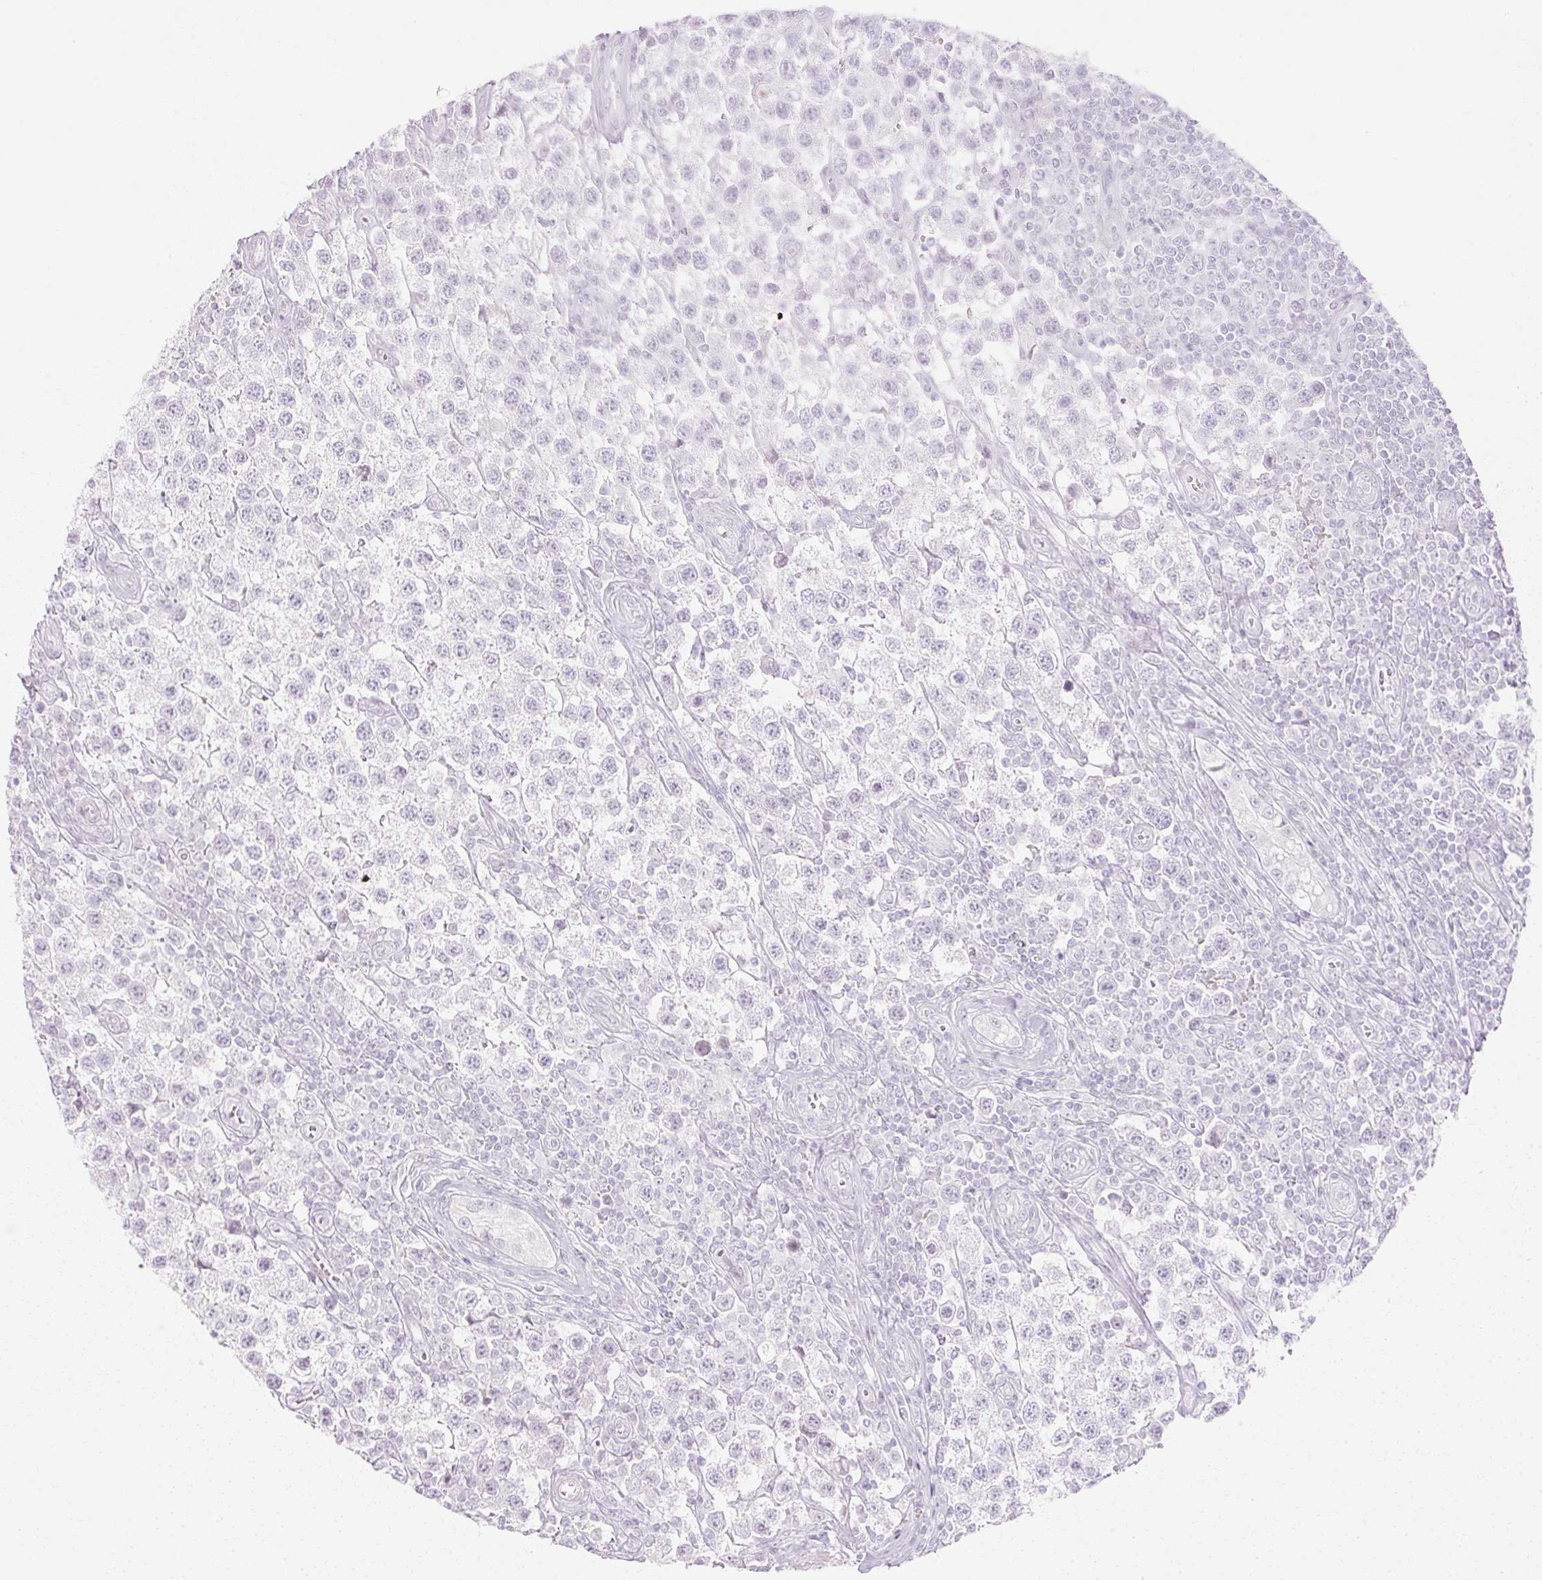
{"staining": {"intensity": "negative", "quantity": "none", "location": "none"}, "tissue": "testis cancer", "cell_type": "Tumor cells", "image_type": "cancer", "snomed": [{"axis": "morphology", "description": "Seminoma, NOS"}, {"axis": "topography", "description": "Testis"}], "caption": "The IHC histopathology image has no significant staining in tumor cells of testis cancer tissue.", "gene": "C3orf49", "patient": {"sex": "male", "age": 34}}